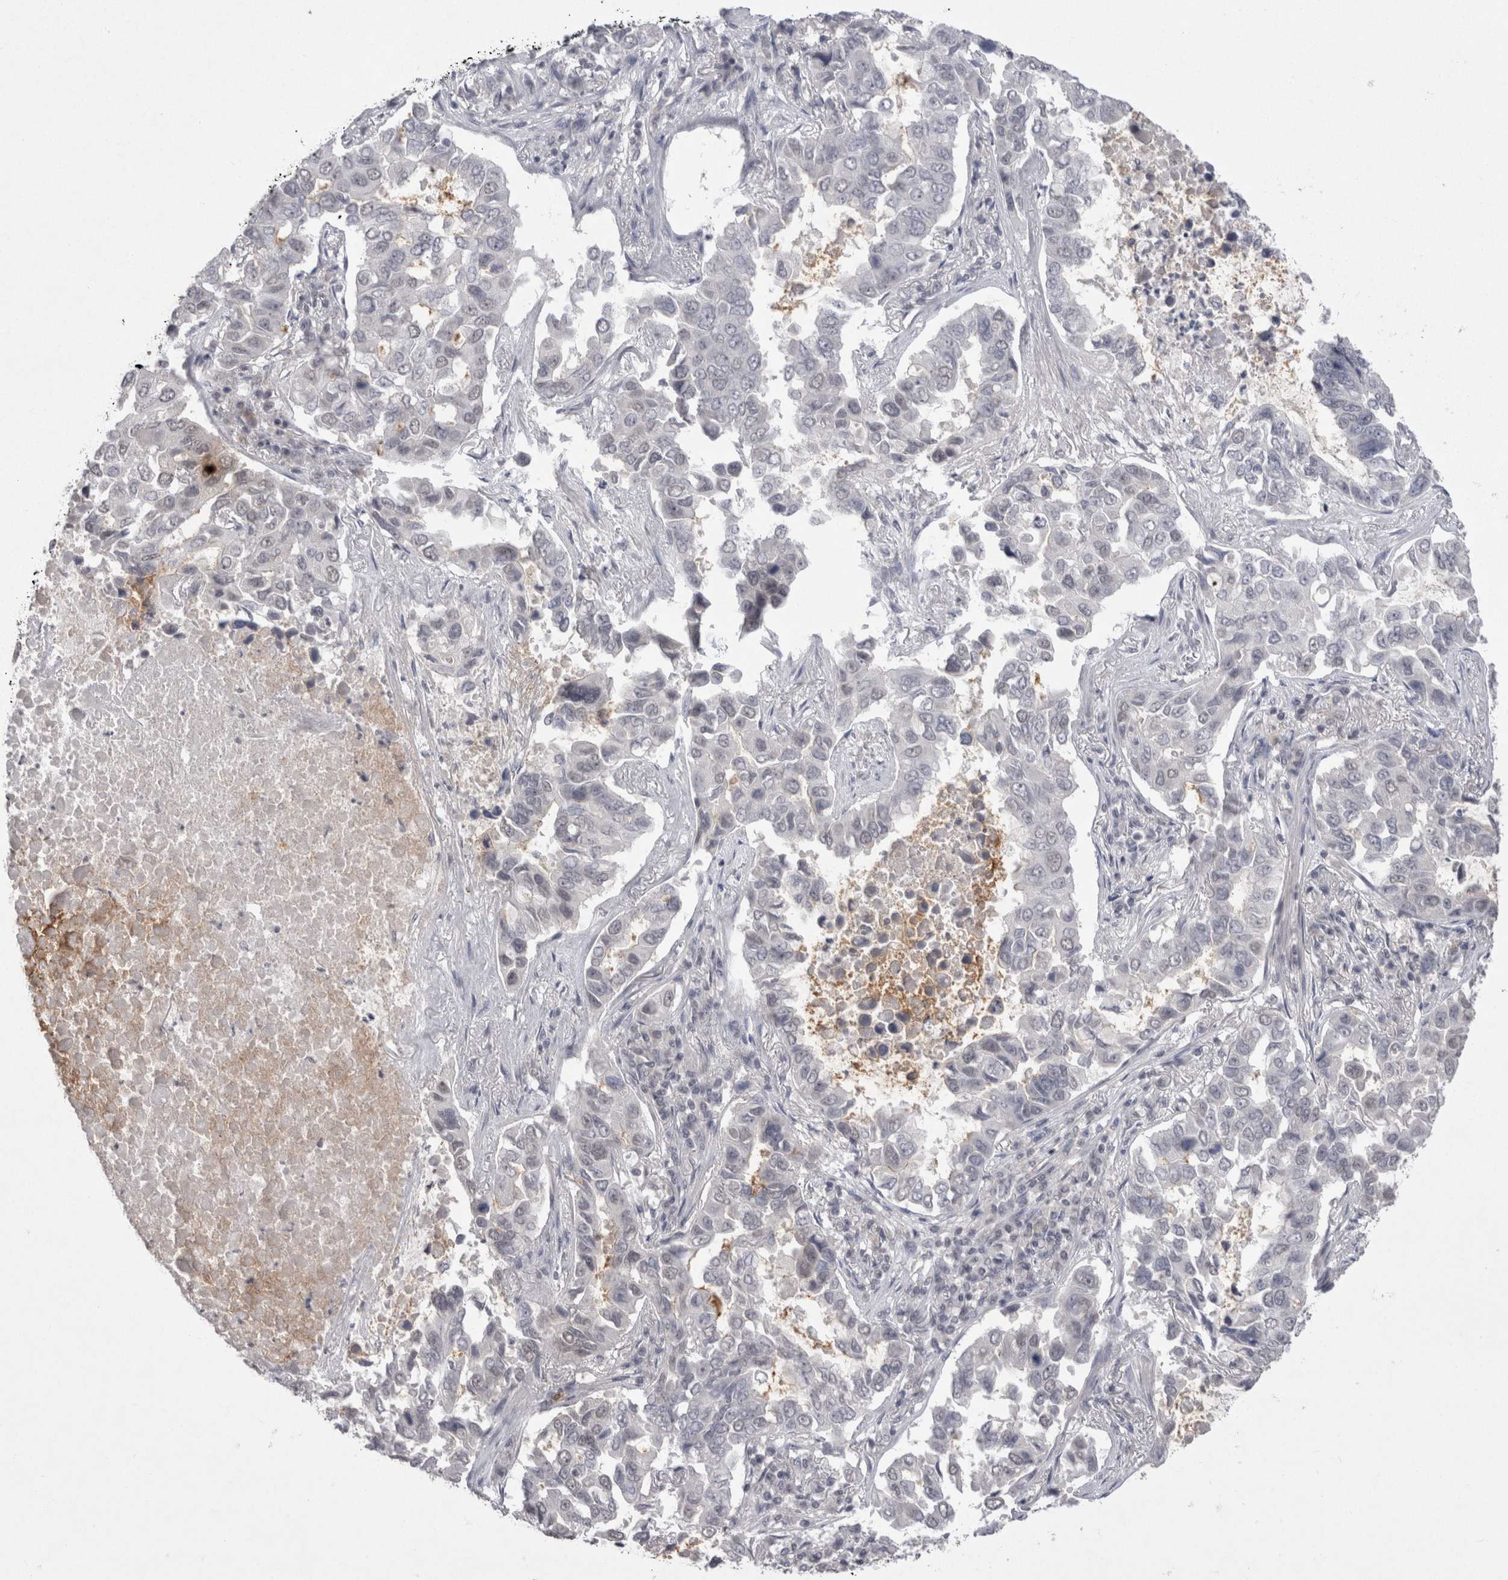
{"staining": {"intensity": "negative", "quantity": "none", "location": "none"}, "tissue": "lung cancer", "cell_type": "Tumor cells", "image_type": "cancer", "snomed": [{"axis": "morphology", "description": "Adenocarcinoma, NOS"}, {"axis": "topography", "description": "Lung"}], "caption": "This image is of lung cancer (adenocarcinoma) stained with IHC to label a protein in brown with the nuclei are counter-stained blue. There is no expression in tumor cells.", "gene": "DDX4", "patient": {"sex": "male", "age": 64}}